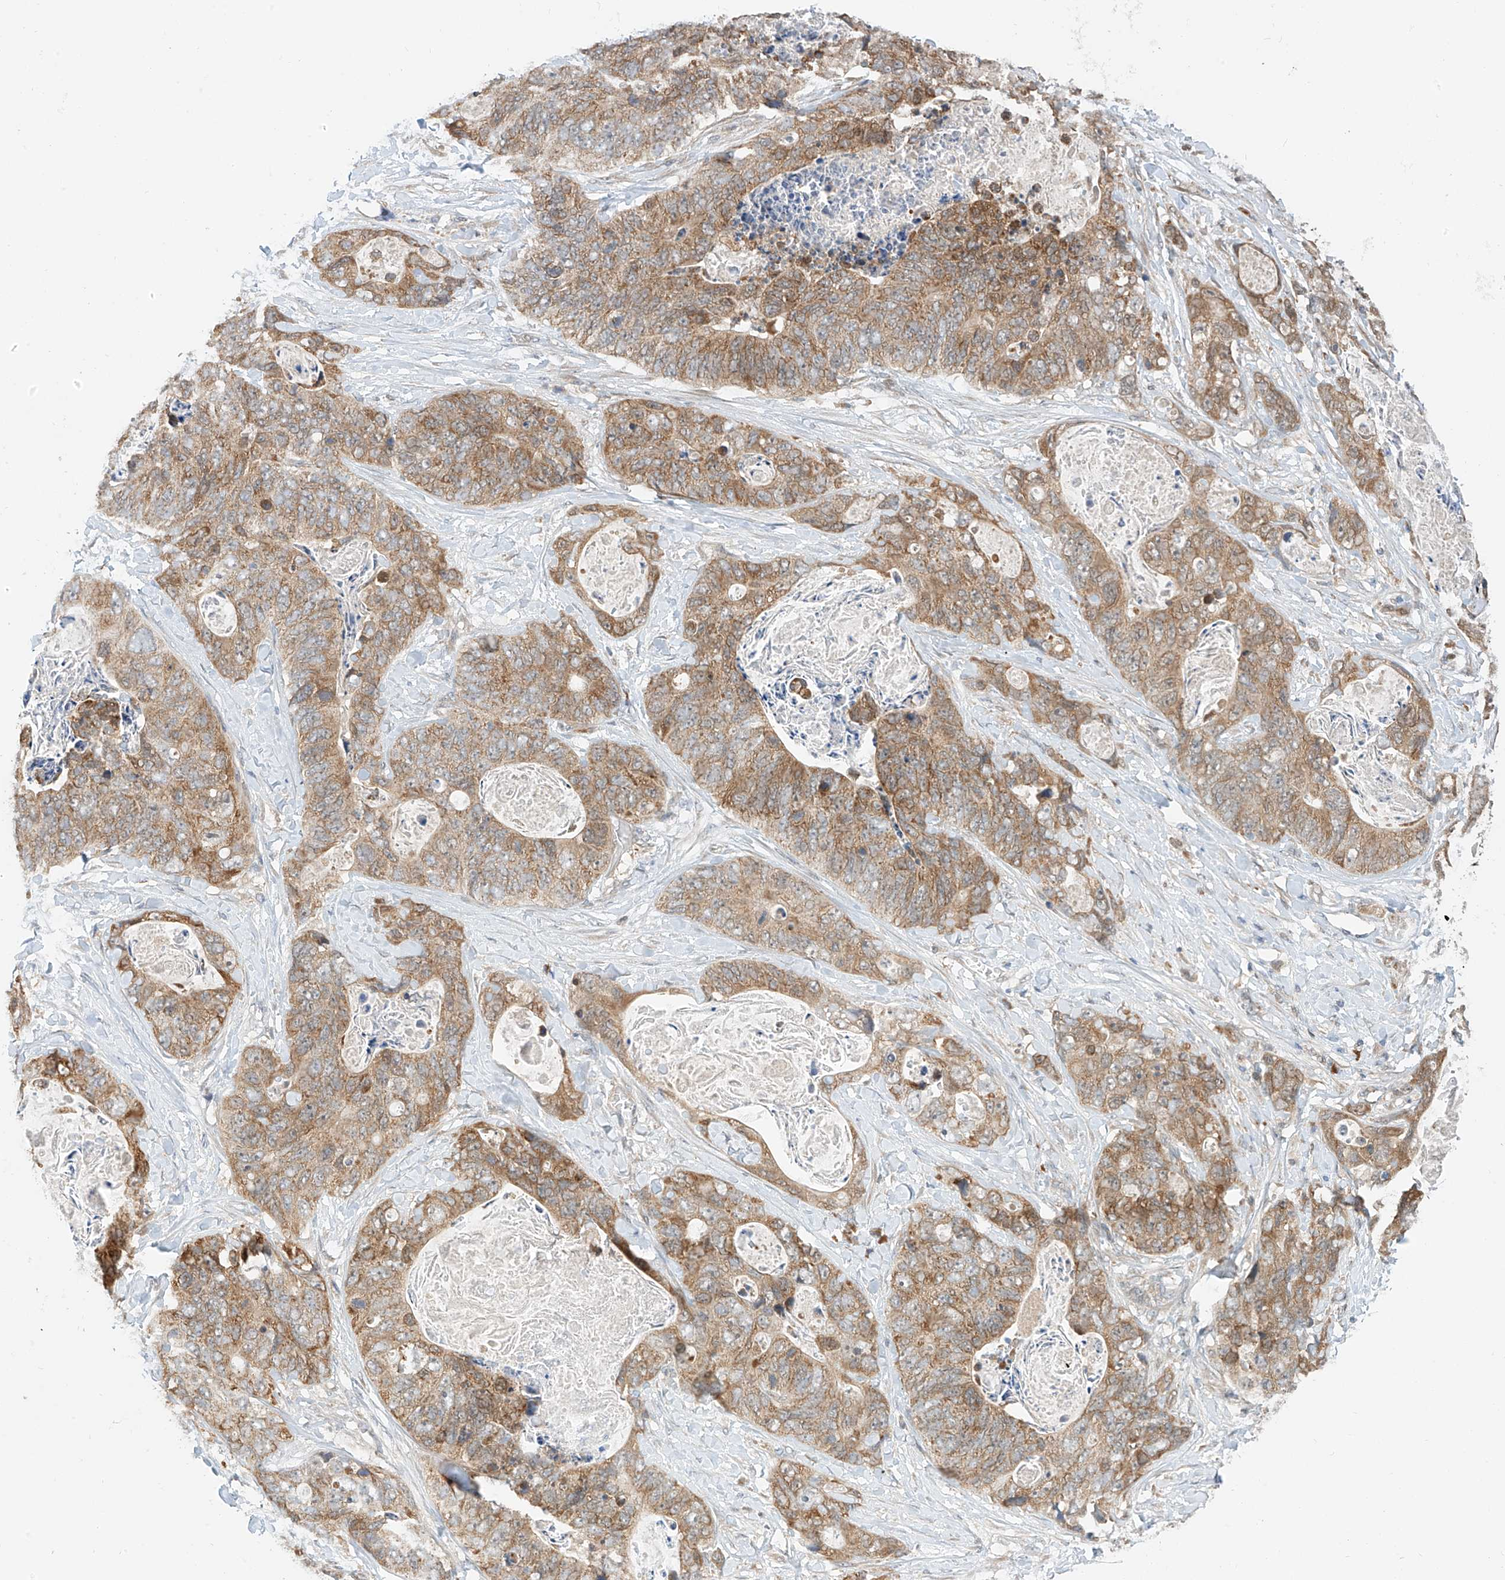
{"staining": {"intensity": "moderate", "quantity": ">75%", "location": "cytoplasmic/membranous"}, "tissue": "stomach cancer", "cell_type": "Tumor cells", "image_type": "cancer", "snomed": [{"axis": "morphology", "description": "Adenocarcinoma, NOS"}, {"axis": "topography", "description": "Stomach"}], "caption": "The image shows staining of stomach adenocarcinoma, revealing moderate cytoplasmic/membranous protein positivity (brown color) within tumor cells.", "gene": "PPA2", "patient": {"sex": "female", "age": 89}}